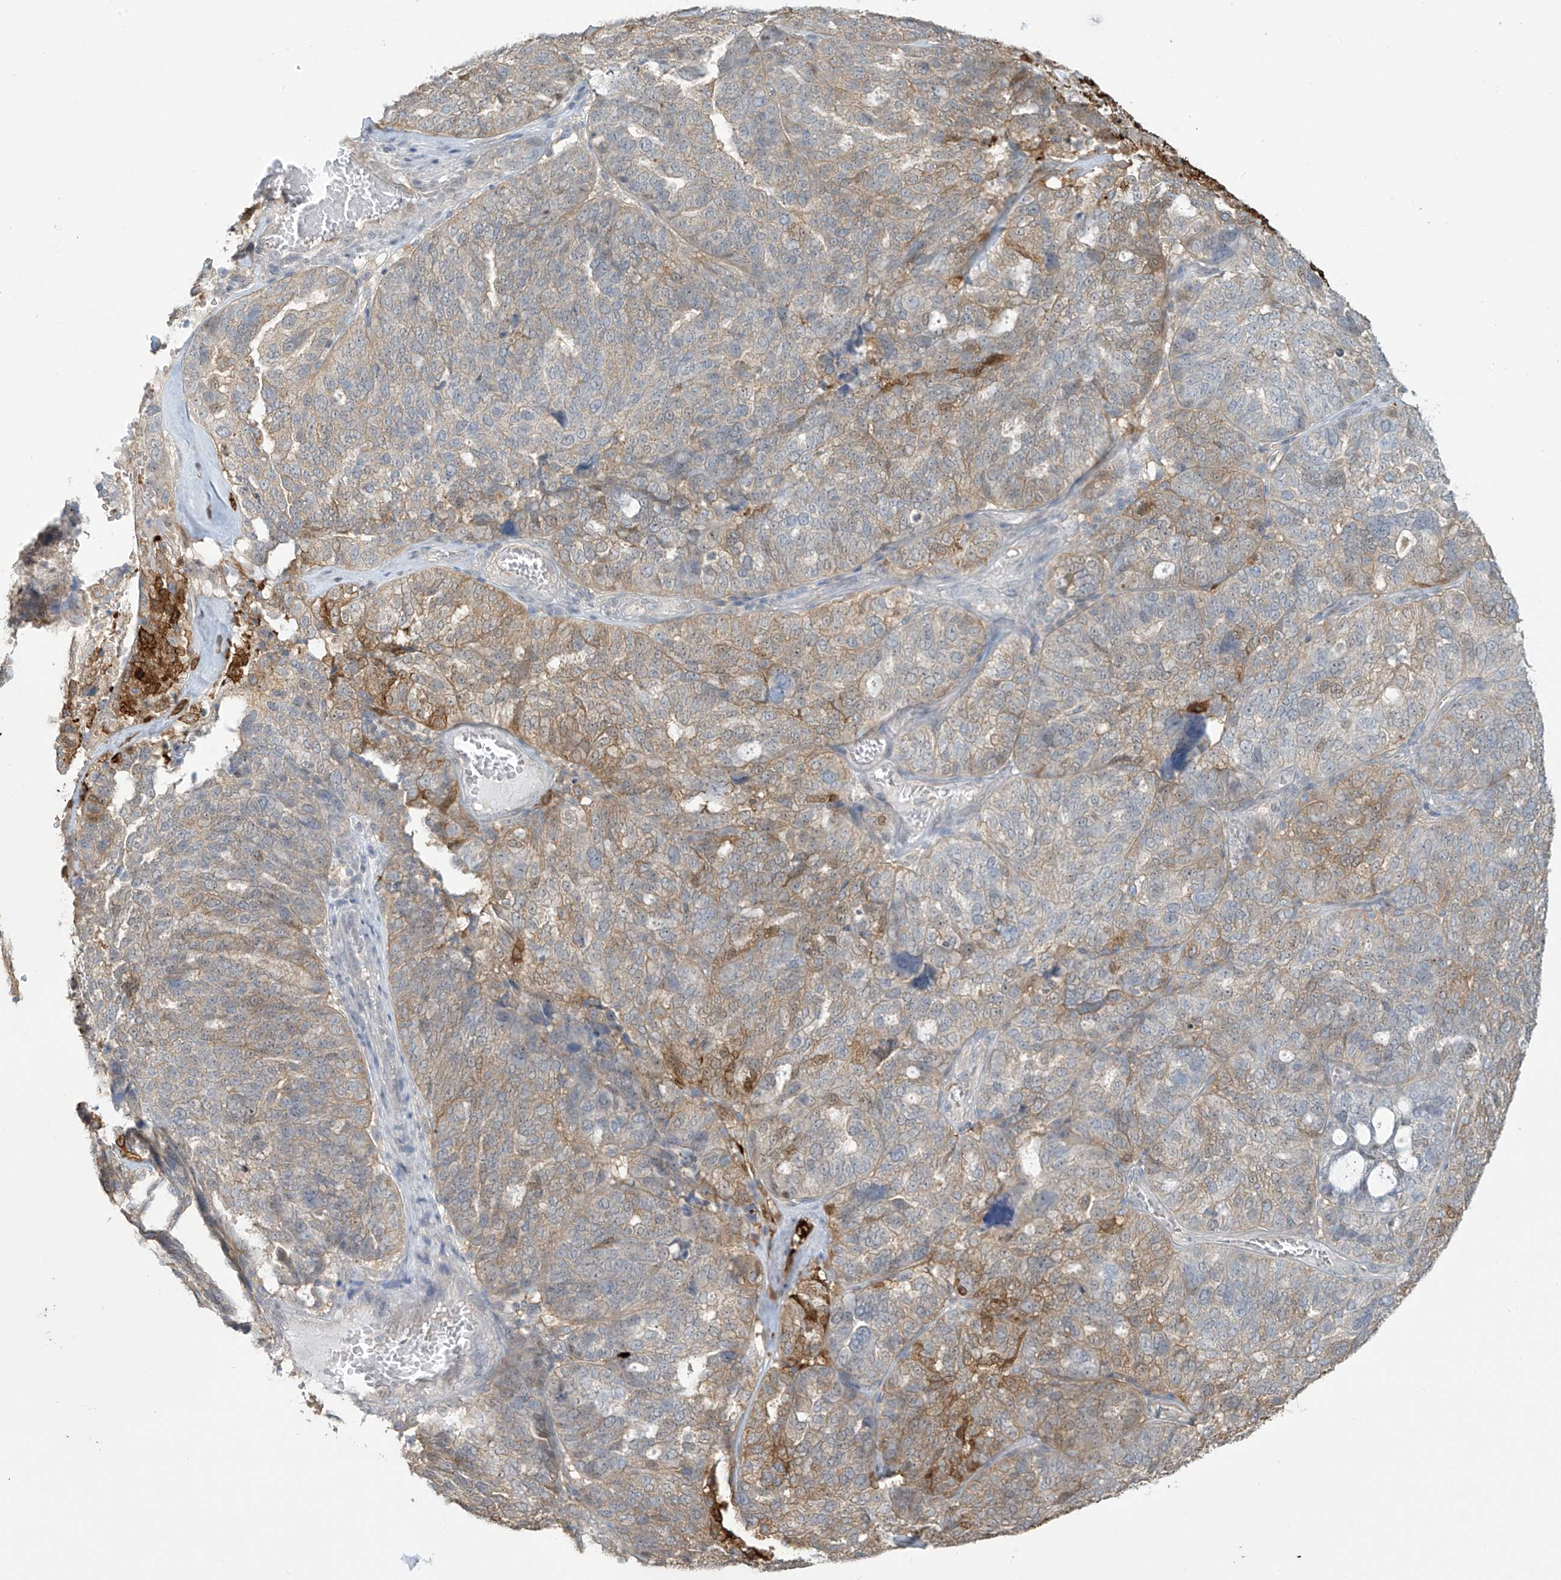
{"staining": {"intensity": "moderate", "quantity": "<25%", "location": "cytoplasmic/membranous"}, "tissue": "ovarian cancer", "cell_type": "Tumor cells", "image_type": "cancer", "snomed": [{"axis": "morphology", "description": "Cystadenocarcinoma, serous, NOS"}, {"axis": "topography", "description": "Ovary"}], "caption": "Approximately <25% of tumor cells in ovarian cancer reveal moderate cytoplasmic/membranous protein staining as visualized by brown immunohistochemical staining.", "gene": "TAGAP", "patient": {"sex": "female", "age": 59}}